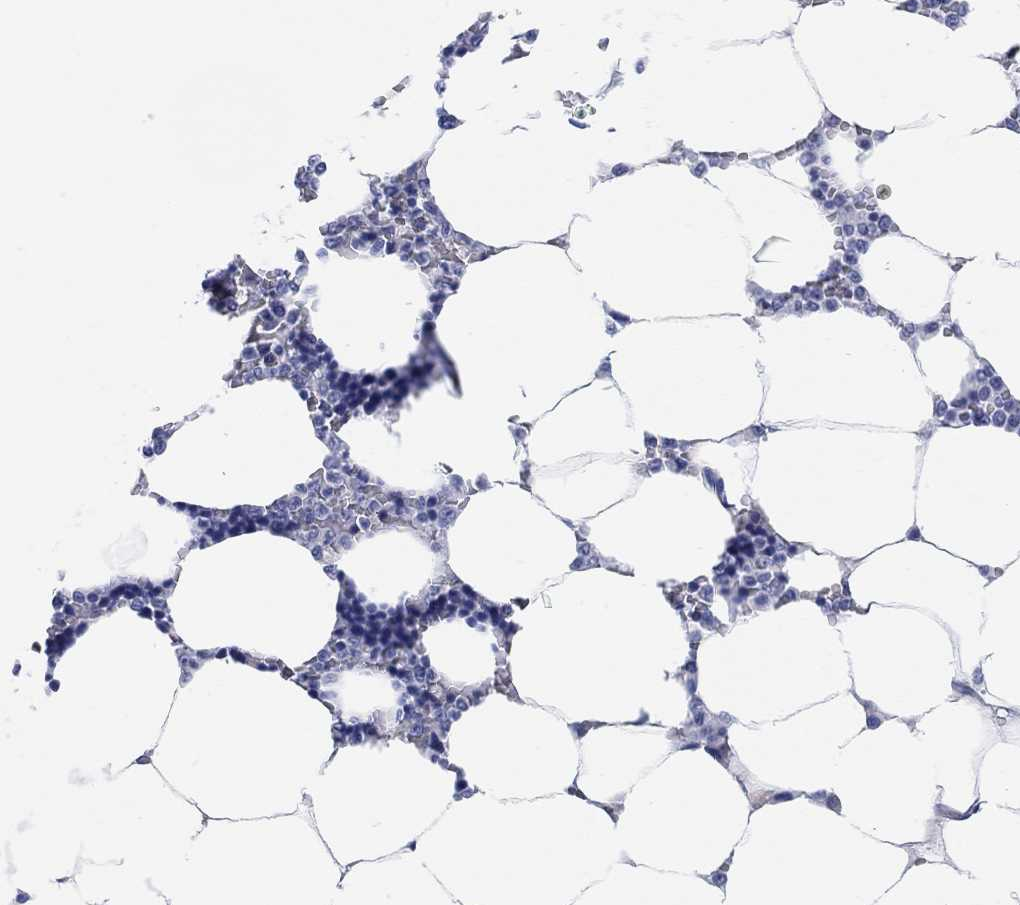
{"staining": {"intensity": "negative", "quantity": "none", "location": "none"}, "tissue": "bone marrow", "cell_type": "Hematopoietic cells", "image_type": "normal", "snomed": [{"axis": "morphology", "description": "Normal tissue, NOS"}, {"axis": "topography", "description": "Bone marrow"}], "caption": "High magnification brightfield microscopy of normal bone marrow stained with DAB (brown) and counterstained with hematoxylin (blue): hematopoietic cells show no significant staining. Nuclei are stained in blue.", "gene": "XIRP2", "patient": {"sex": "male", "age": 63}}